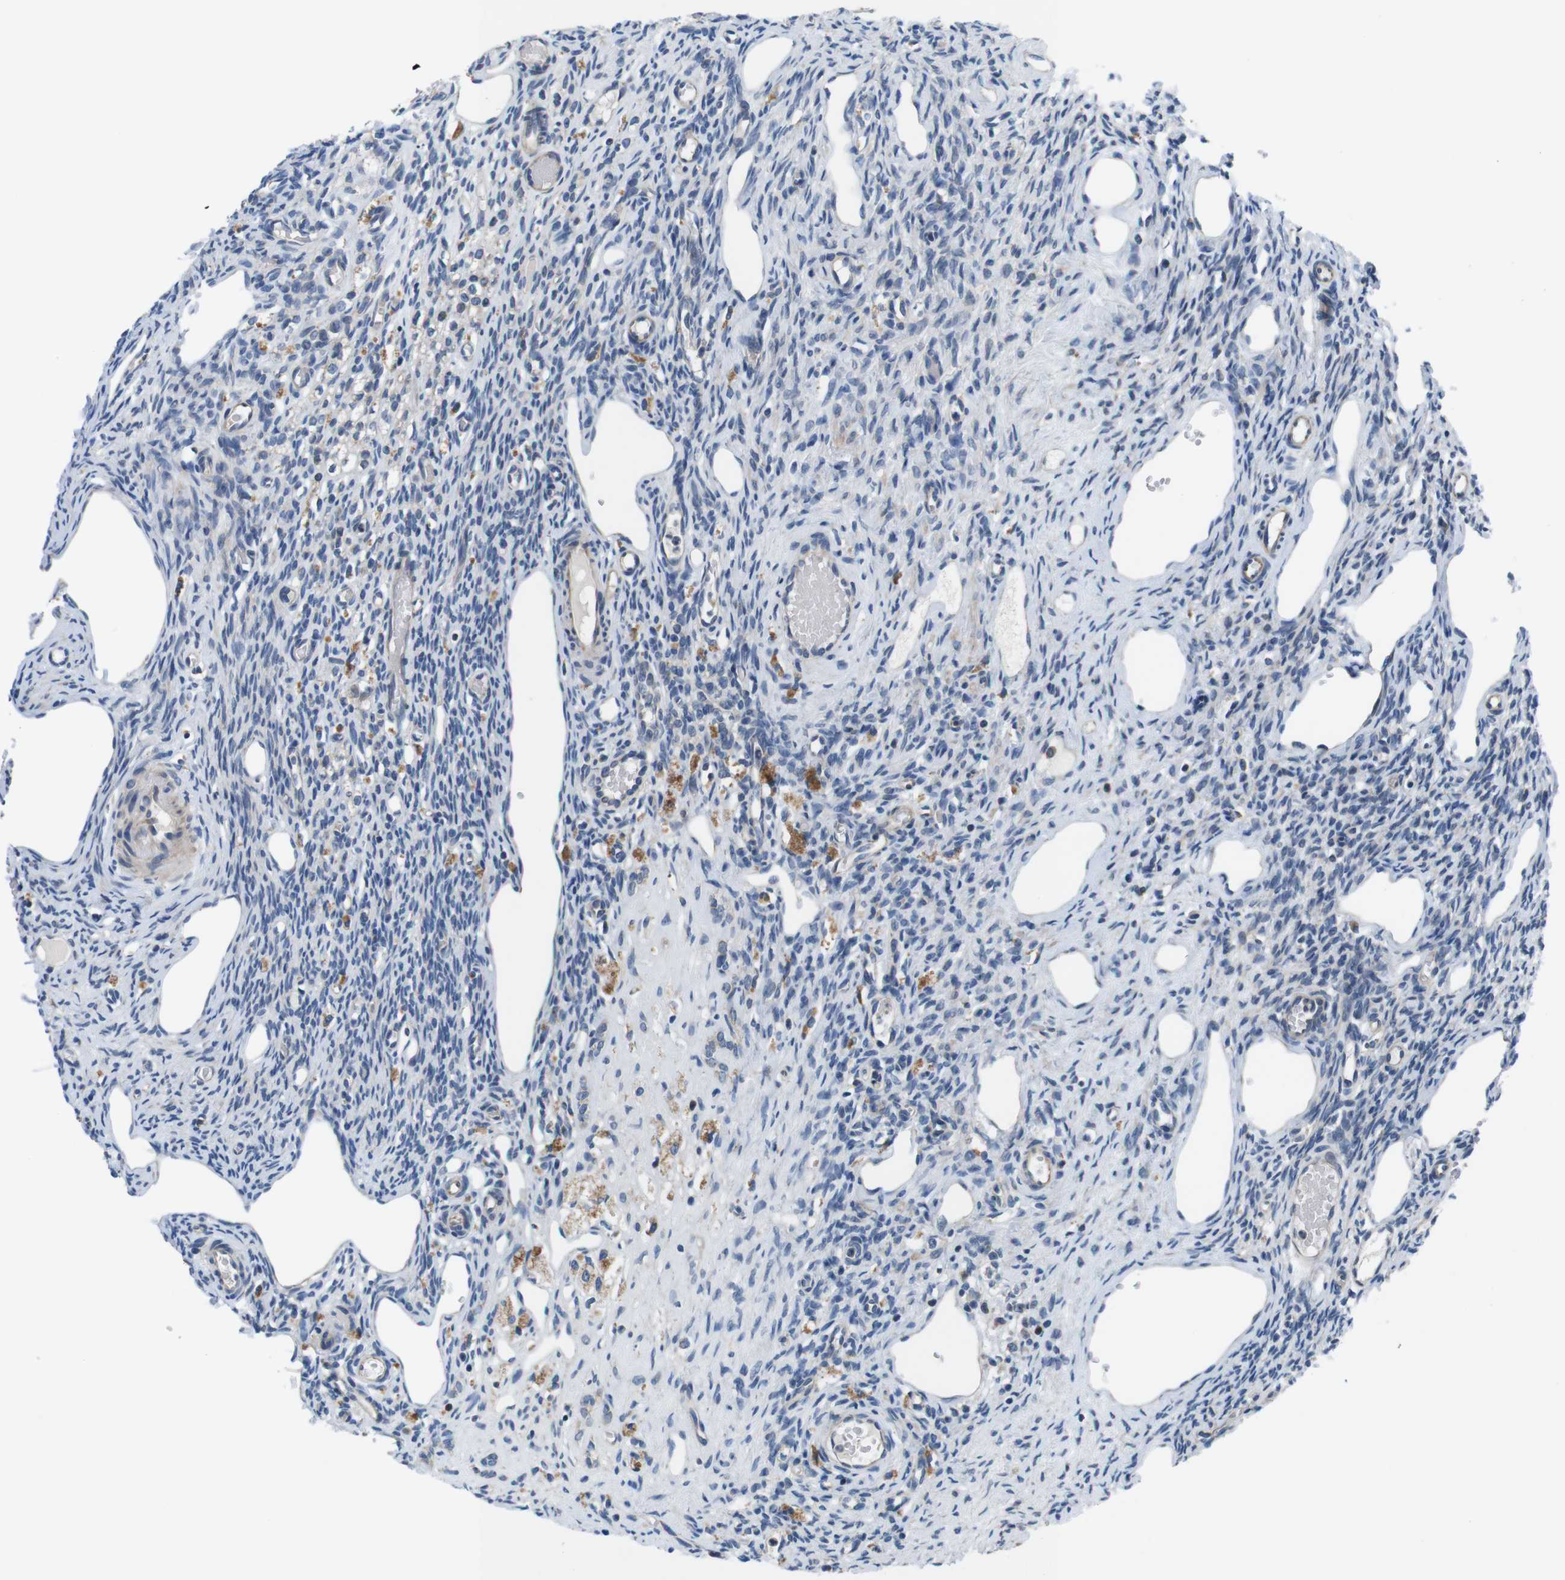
{"staining": {"intensity": "negative", "quantity": "none", "location": "none"}, "tissue": "ovary", "cell_type": "Ovarian stroma cells", "image_type": "normal", "snomed": [{"axis": "morphology", "description": "Normal tissue, NOS"}, {"axis": "topography", "description": "Ovary"}], "caption": "The immunohistochemistry (IHC) photomicrograph has no significant expression in ovarian stroma cells of ovary. The staining was performed using DAB to visualize the protein expression in brown, while the nuclei were stained in blue with hematoxylin (Magnification: 20x).", "gene": "JAK1", "patient": {"sex": "female", "age": 33}}